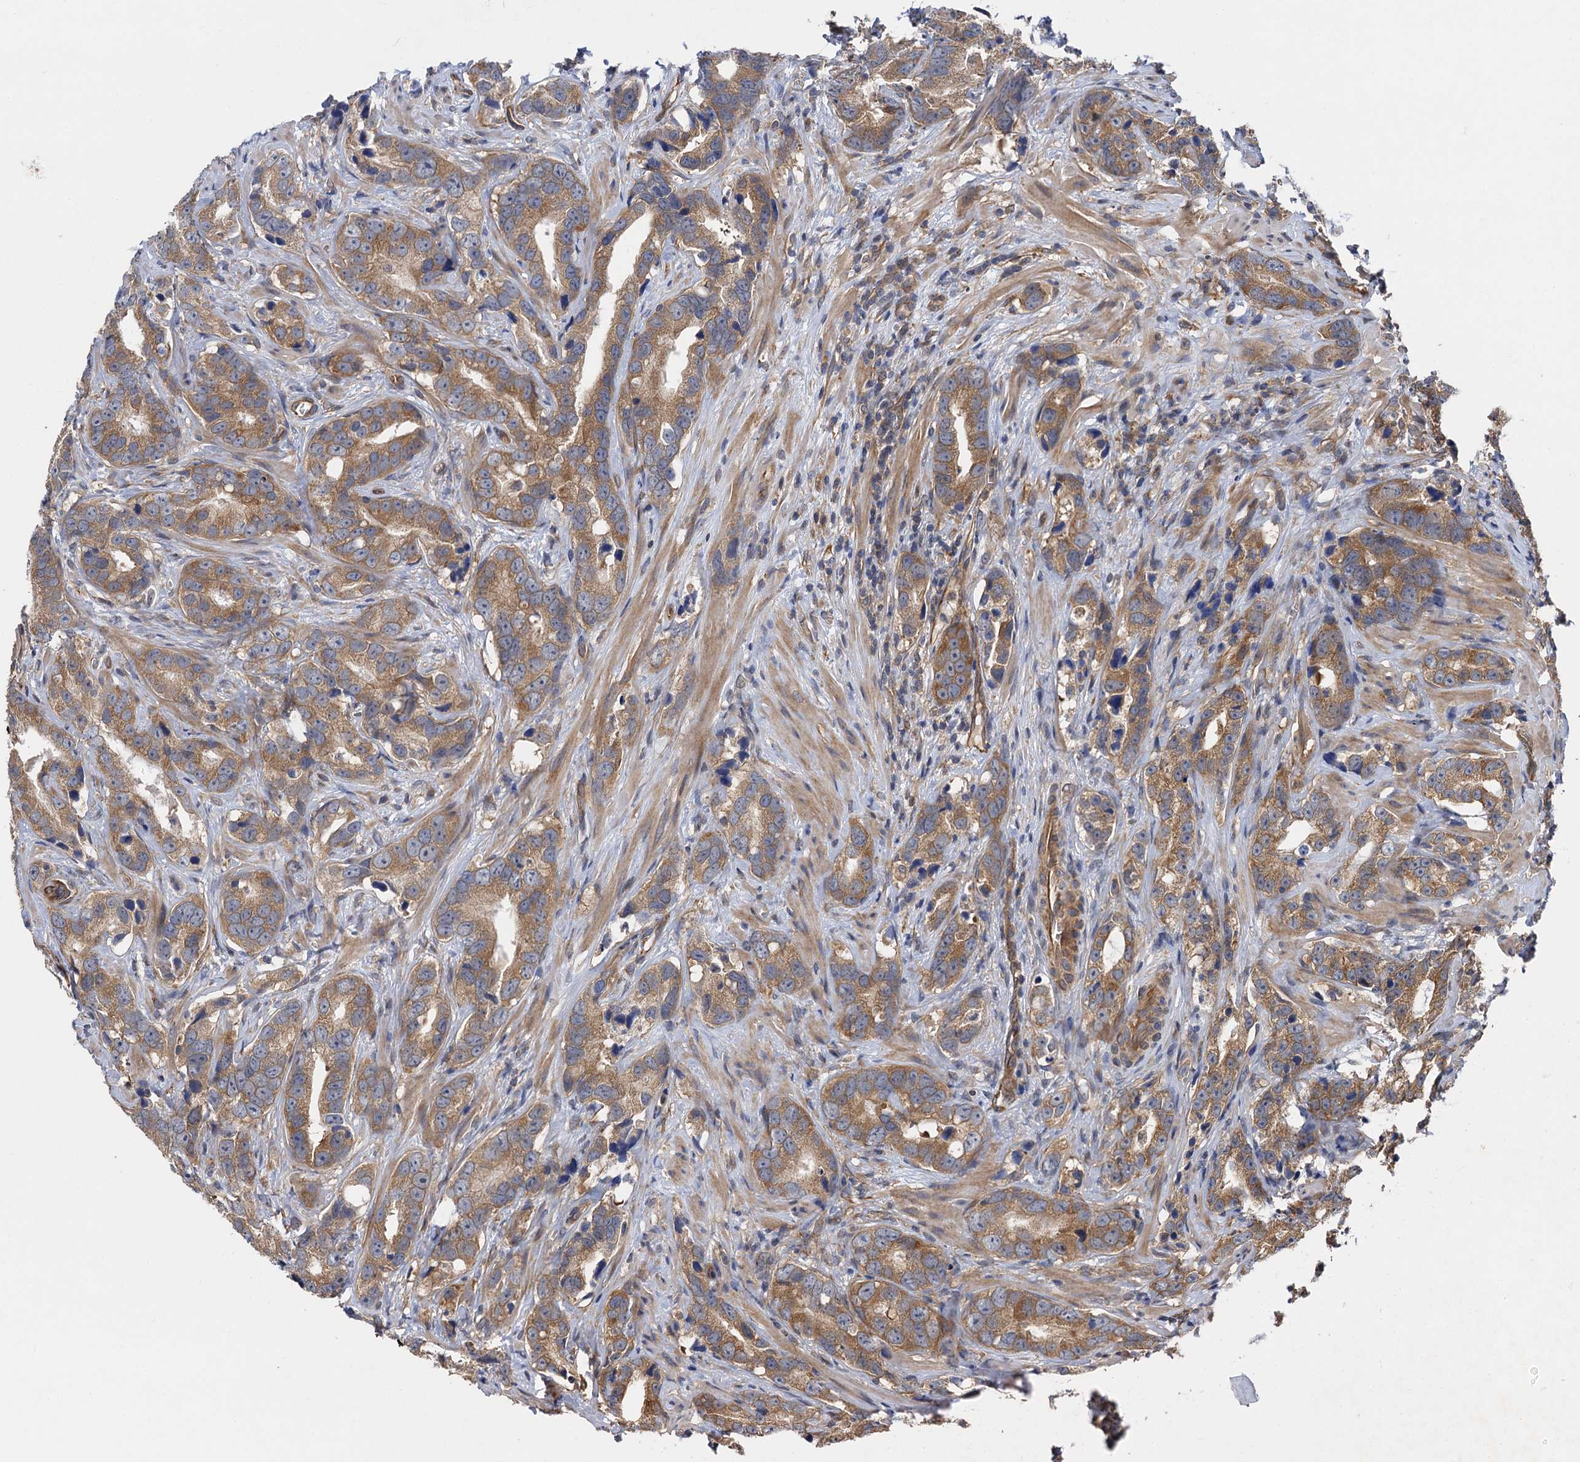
{"staining": {"intensity": "moderate", "quantity": ">75%", "location": "cytoplasmic/membranous"}, "tissue": "prostate cancer", "cell_type": "Tumor cells", "image_type": "cancer", "snomed": [{"axis": "morphology", "description": "Adenocarcinoma, High grade"}, {"axis": "topography", "description": "Prostate"}], "caption": "Immunohistochemical staining of prostate cancer (adenocarcinoma (high-grade)) shows moderate cytoplasmic/membranous protein positivity in about >75% of tumor cells.", "gene": "PJA2", "patient": {"sex": "male", "age": 62}}